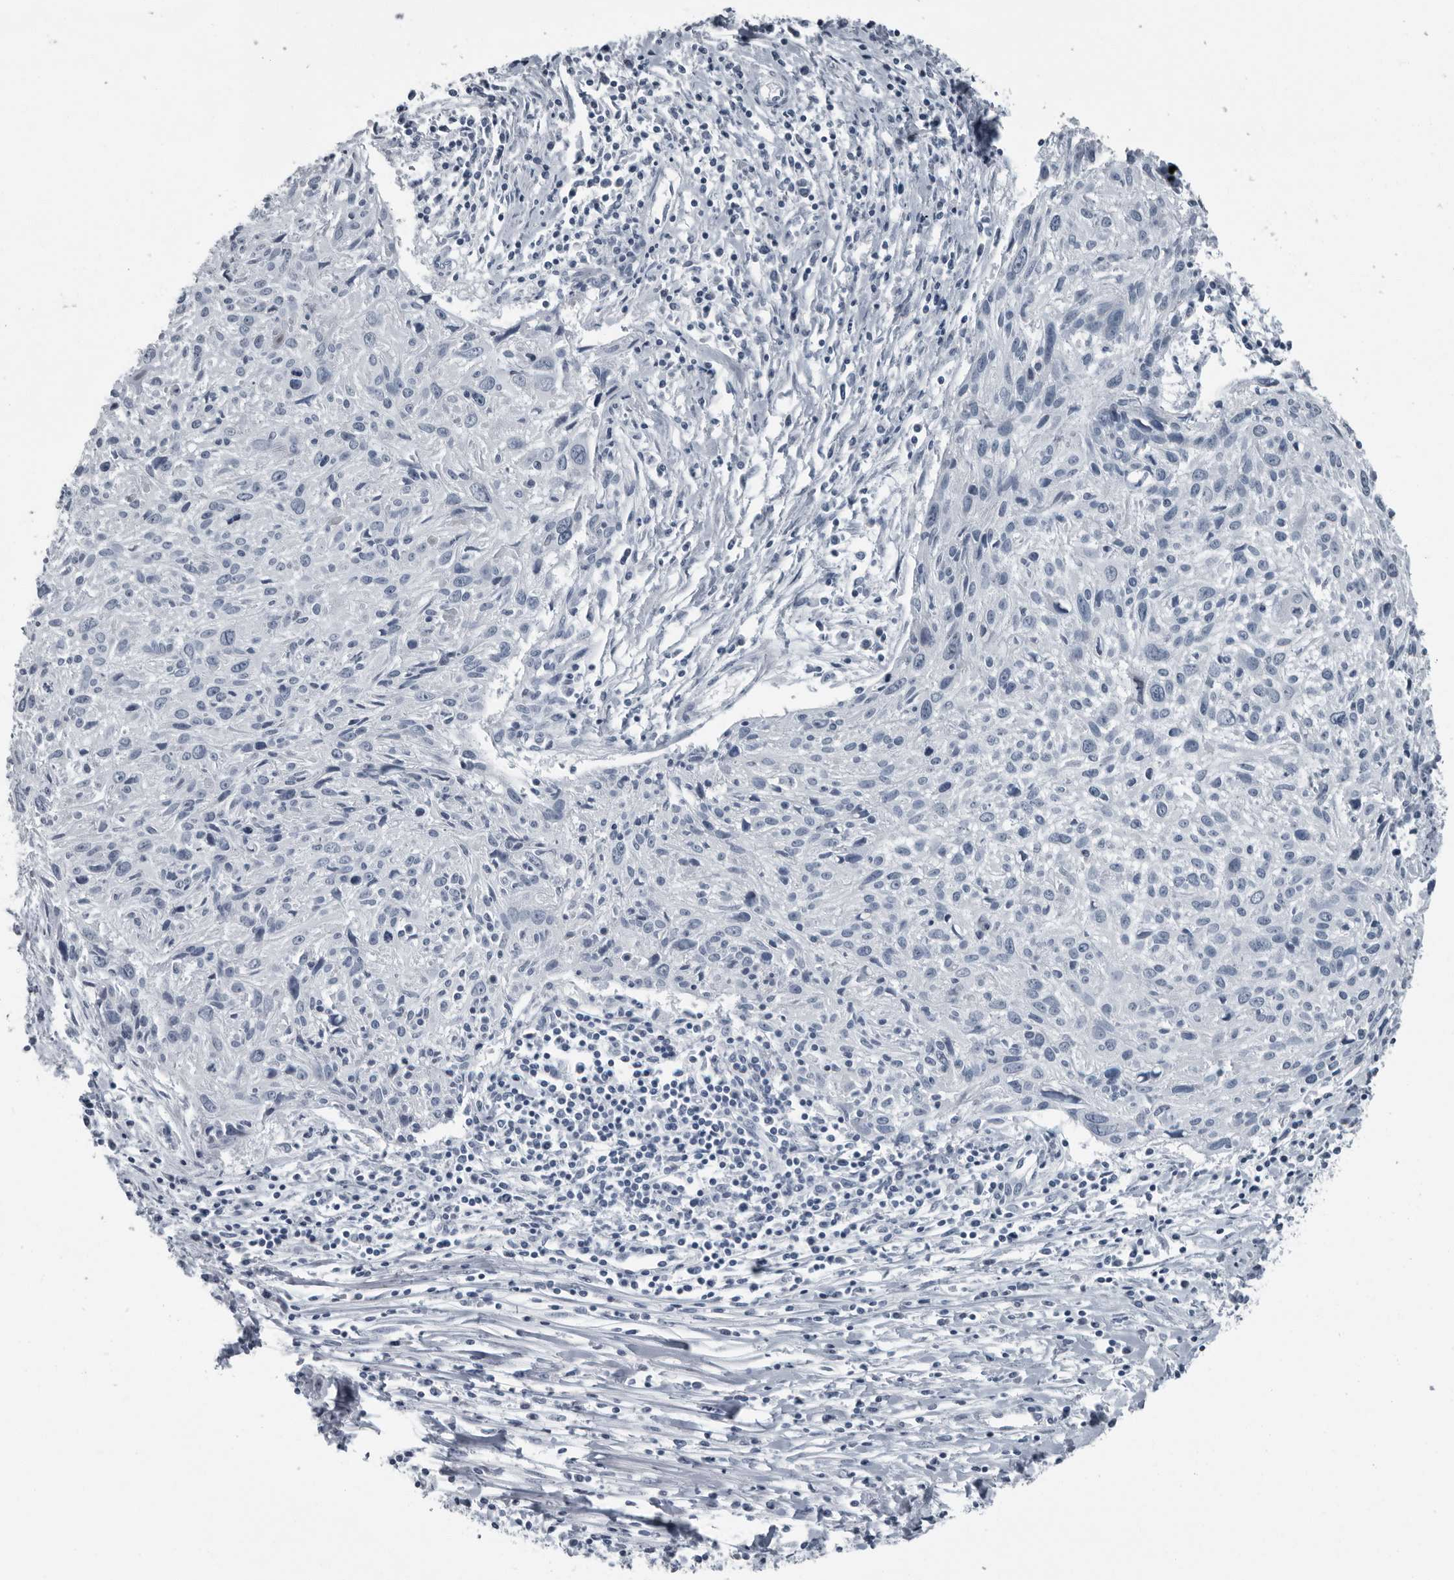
{"staining": {"intensity": "negative", "quantity": "none", "location": "none"}, "tissue": "cervical cancer", "cell_type": "Tumor cells", "image_type": "cancer", "snomed": [{"axis": "morphology", "description": "Squamous cell carcinoma, NOS"}, {"axis": "topography", "description": "Cervix"}], "caption": "This is an IHC micrograph of cervical squamous cell carcinoma. There is no positivity in tumor cells.", "gene": "PDCD11", "patient": {"sex": "female", "age": 51}}